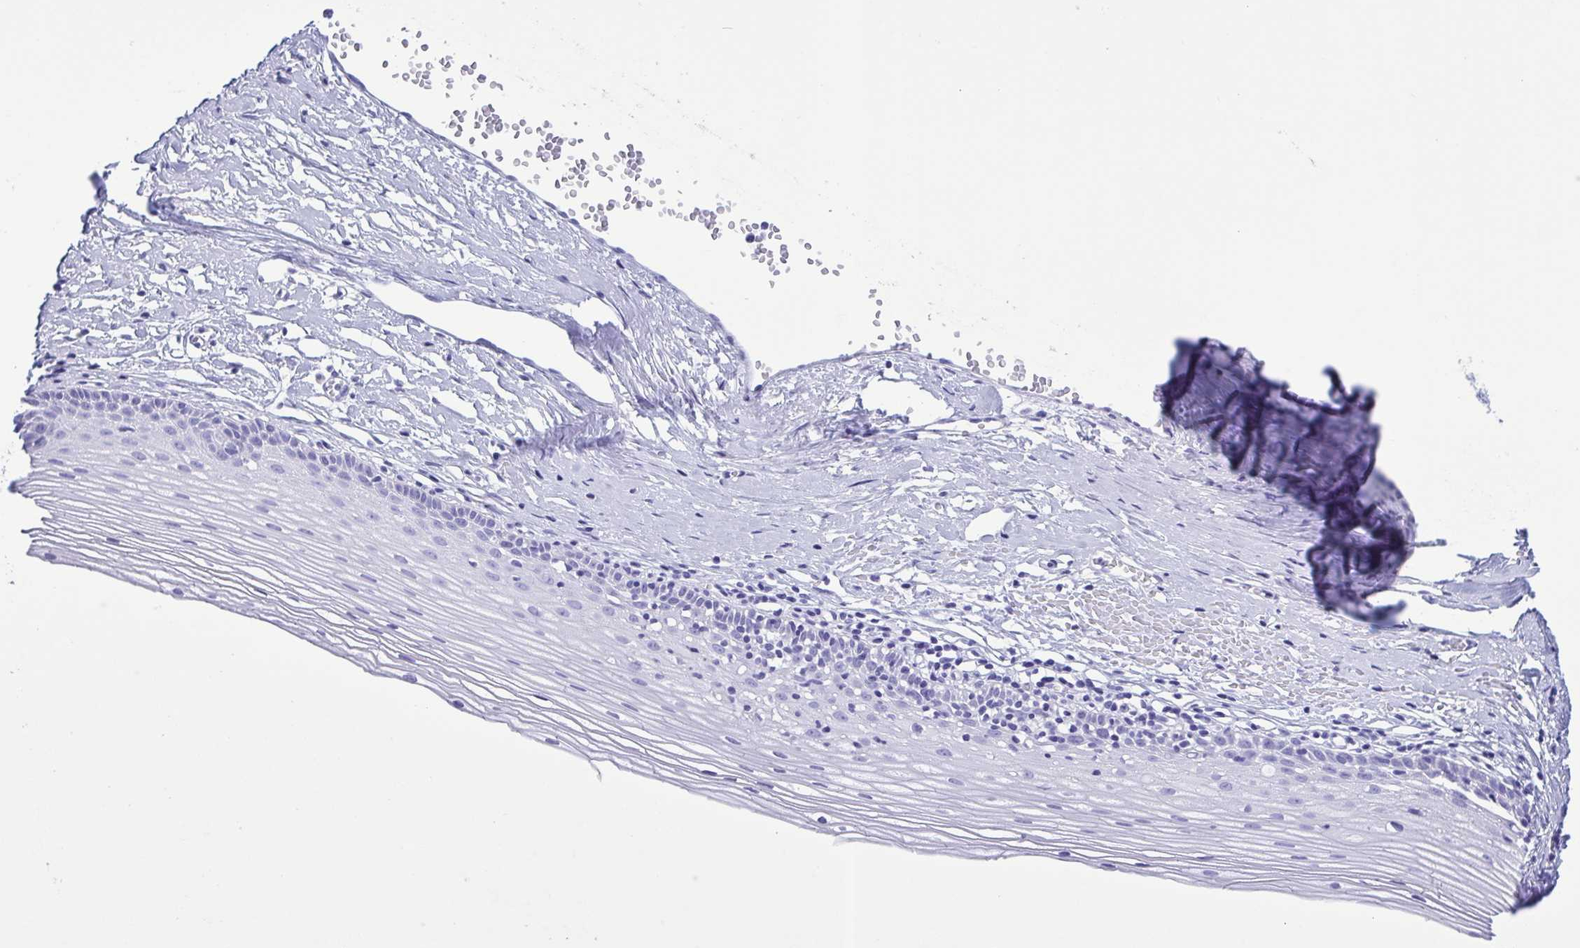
{"staining": {"intensity": "negative", "quantity": "none", "location": "none"}, "tissue": "cervix", "cell_type": "Glandular cells", "image_type": "normal", "snomed": [{"axis": "morphology", "description": "Normal tissue, NOS"}, {"axis": "topography", "description": "Cervix"}], "caption": "Immunohistochemistry (IHC) photomicrograph of benign cervix: human cervix stained with DAB (3,3'-diaminobenzidine) reveals no significant protein positivity in glandular cells.", "gene": "TSPY10", "patient": {"sex": "female", "age": 40}}